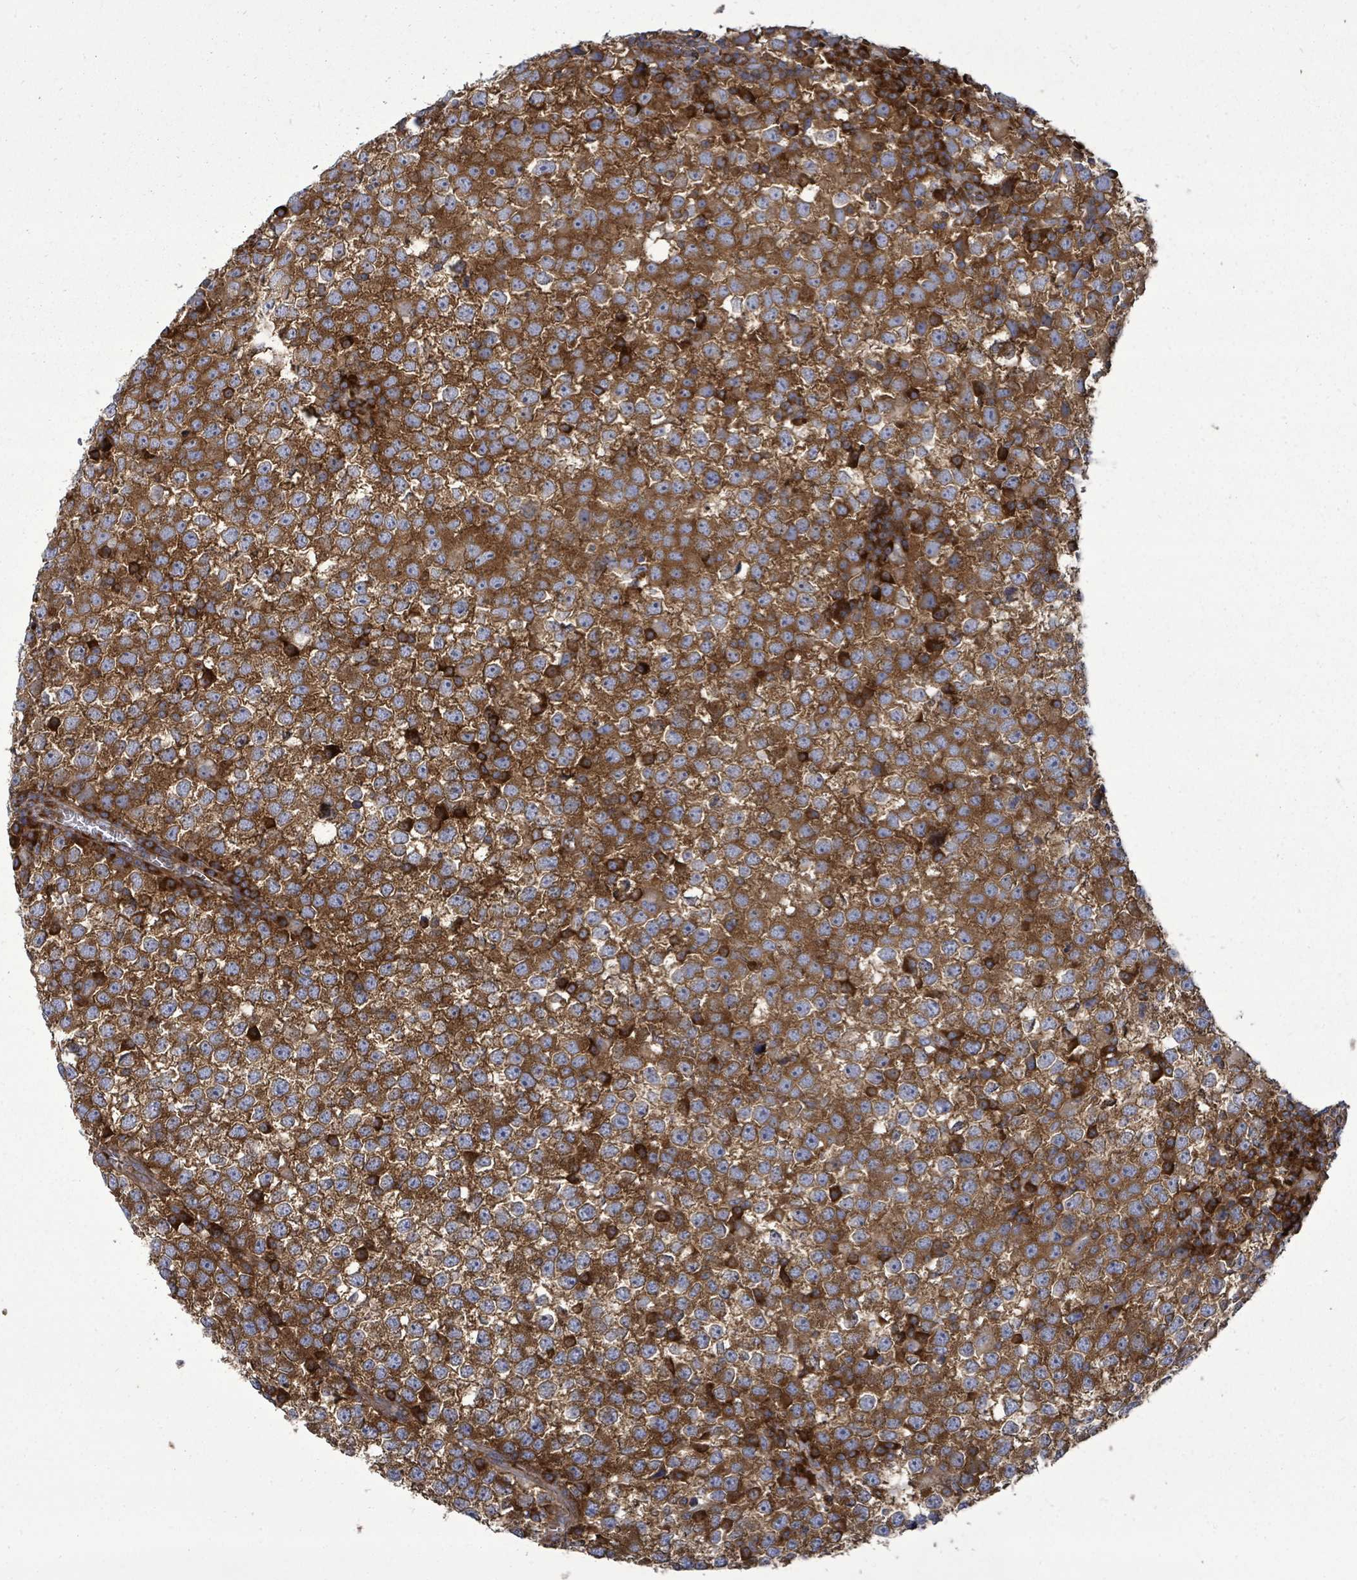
{"staining": {"intensity": "strong", "quantity": ">75%", "location": "cytoplasmic/membranous"}, "tissue": "testis cancer", "cell_type": "Tumor cells", "image_type": "cancer", "snomed": [{"axis": "morphology", "description": "Seminoma, NOS"}, {"axis": "topography", "description": "Testis"}], "caption": "Immunohistochemistry (IHC) staining of testis cancer, which displays high levels of strong cytoplasmic/membranous positivity in approximately >75% of tumor cells indicating strong cytoplasmic/membranous protein staining. The staining was performed using DAB (3,3'-diaminobenzidine) (brown) for protein detection and nuclei were counterstained in hematoxylin (blue).", "gene": "EIF3C", "patient": {"sex": "male", "age": 65}}